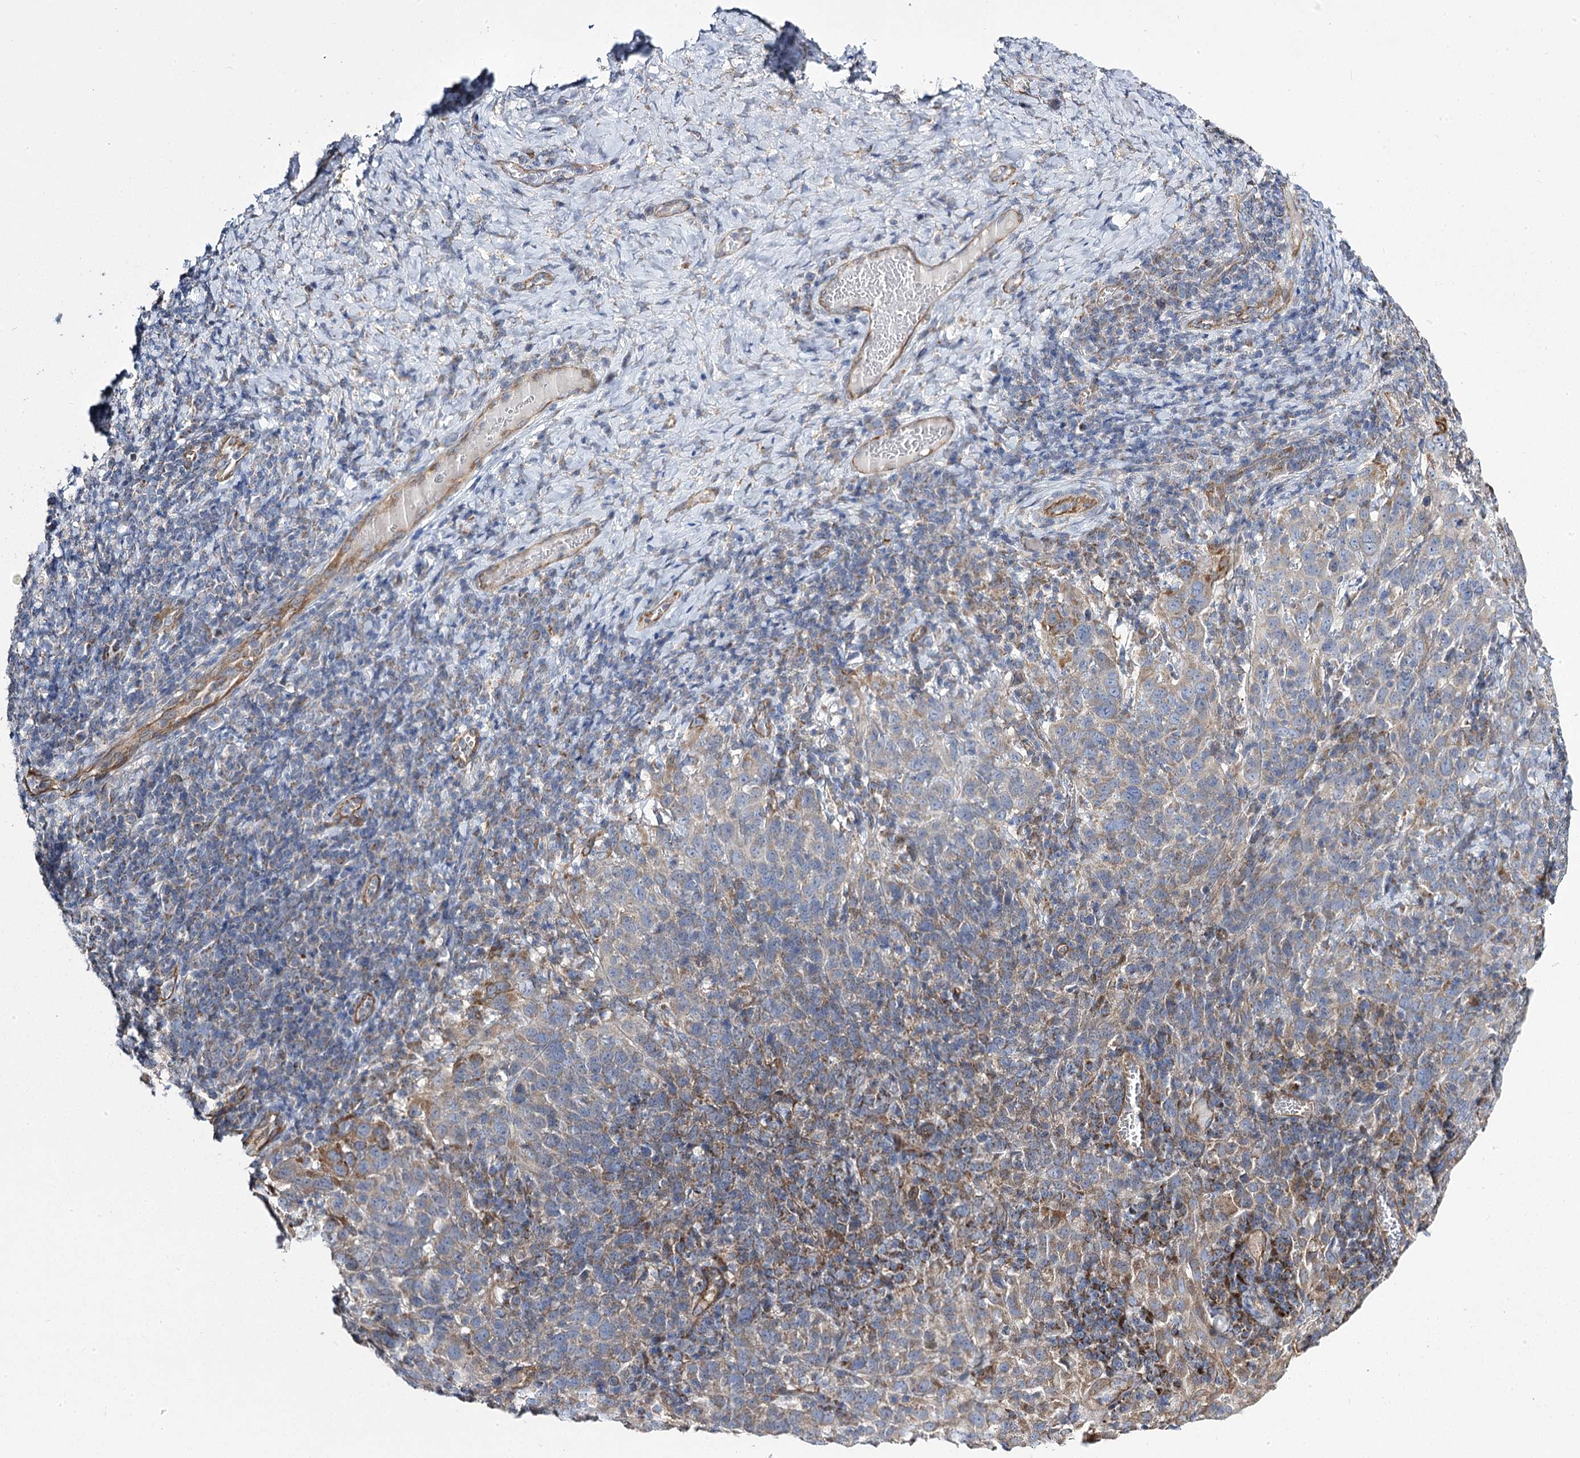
{"staining": {"intensity": "weak", "quantity": "<25%", "location": "cytoplasmic/membranous"}, "tissue": "cervical cancer", "cell_type": "Tumor cells", "image_type": "cancer", "snomed": [{"axis": "morphology", "description": "Squamous cell carcinoma, NOS"}, {"axis": "topography", "description": "Cervix"}], "caption": "DAB immunohistochemical staining of squamous cell carcinoma (cervical) displays no significant positivity in tumor cells. (Brightfield microscopy of DAB (3,3'-diaminobenzidine) IHC at high magnification).", "gene": "RMDN2", "patient": {"sex": "female", "age": 46}}